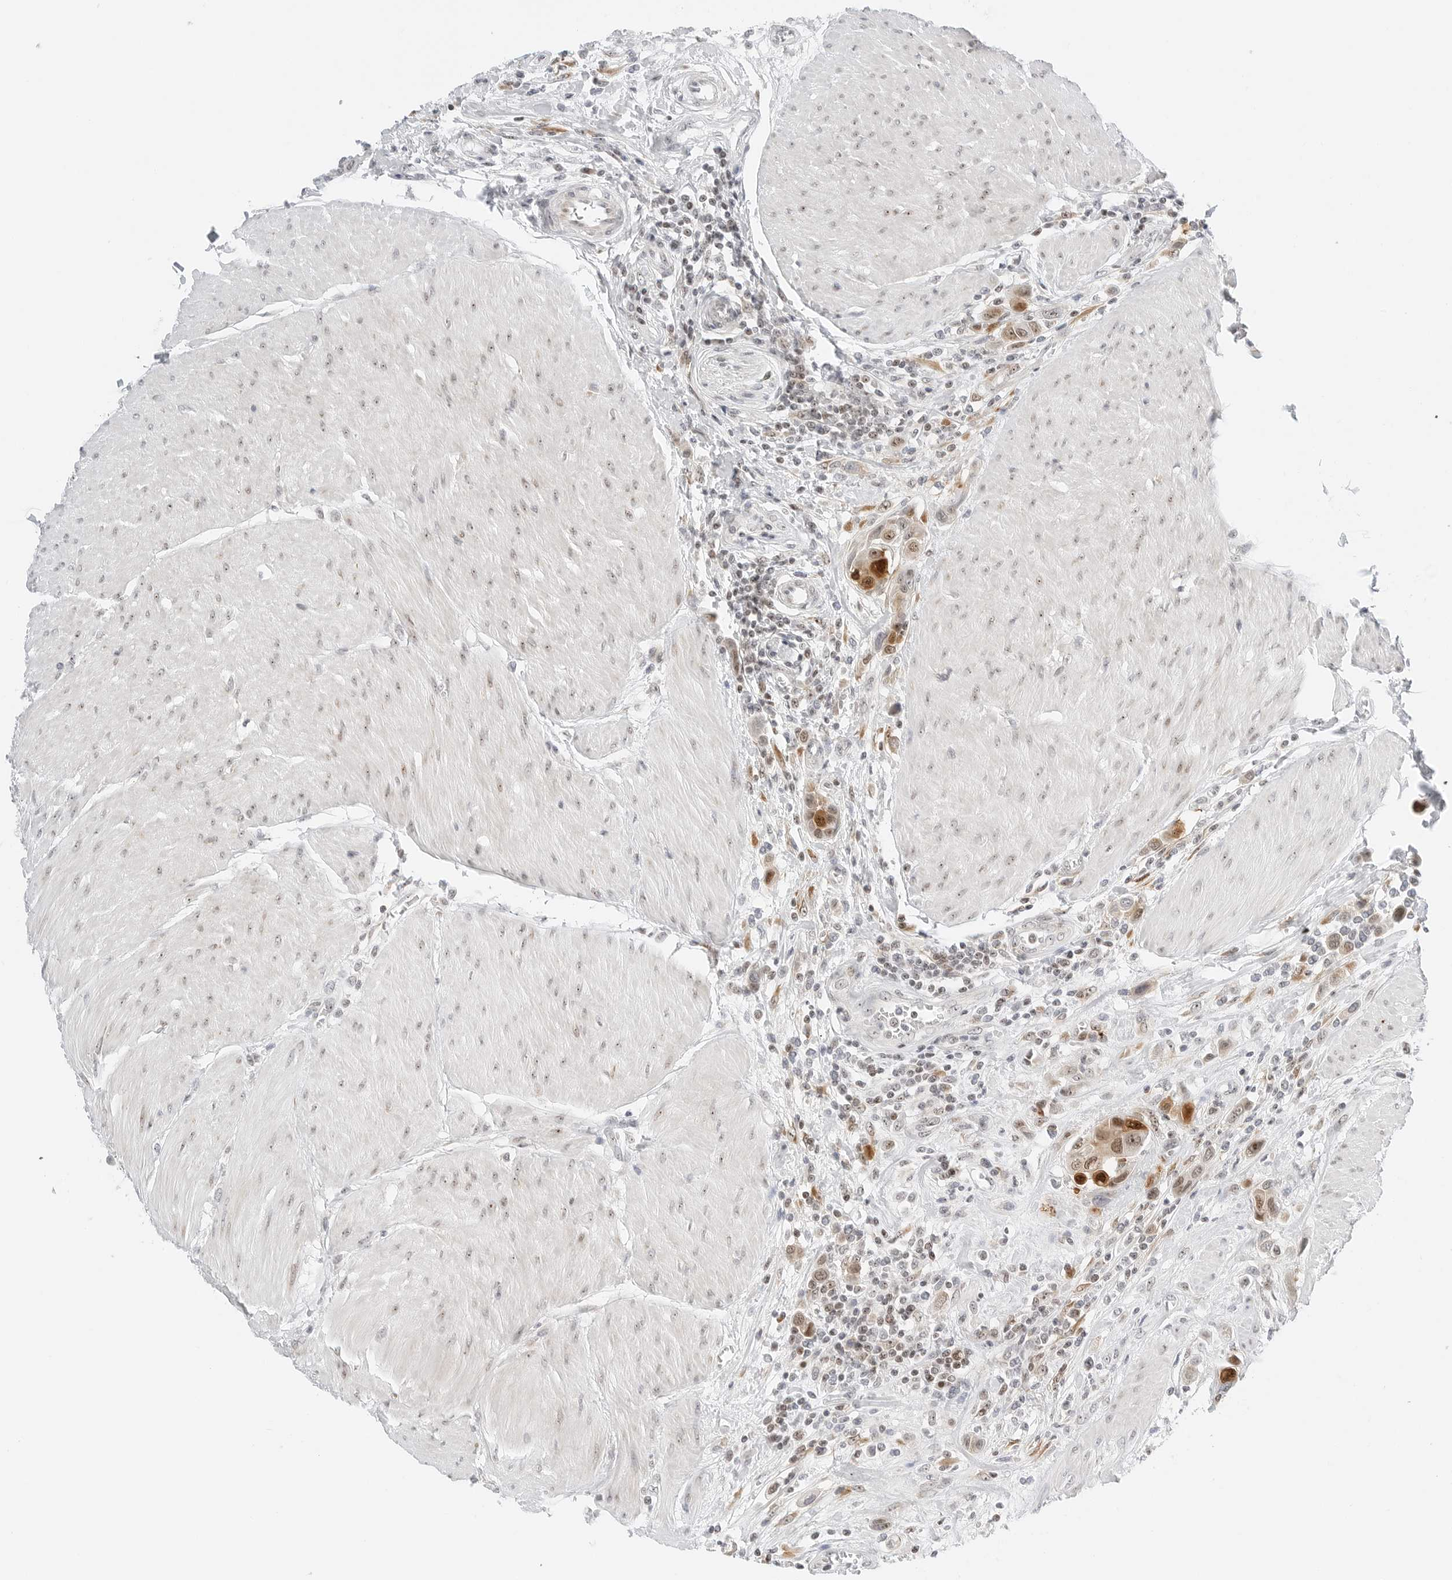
{"staining": {"intensity": "moderate", "quantity": "25%-75%", "location": "cytoplasmic/membranous,nuclear"}, "tissue": "urothelial cancer", "cell_type": "Tumor cells", "image_type": "cancer", "snomed": [{"axis": "morphology", "description": "Urothelial carcinoma, High grade"}, {"axis": "topography", "description": "Urinary bladder"}], "caption": "This is a histology image of immunohistochemistry (IHC) staining of high-grade urothelial carcinoma, which shows moderate staining in the cytoplasmic/membranous and nuclear of tumor cells.", "gene": "RIMKLA", "patient": {"sex": "male", "age": 50}}